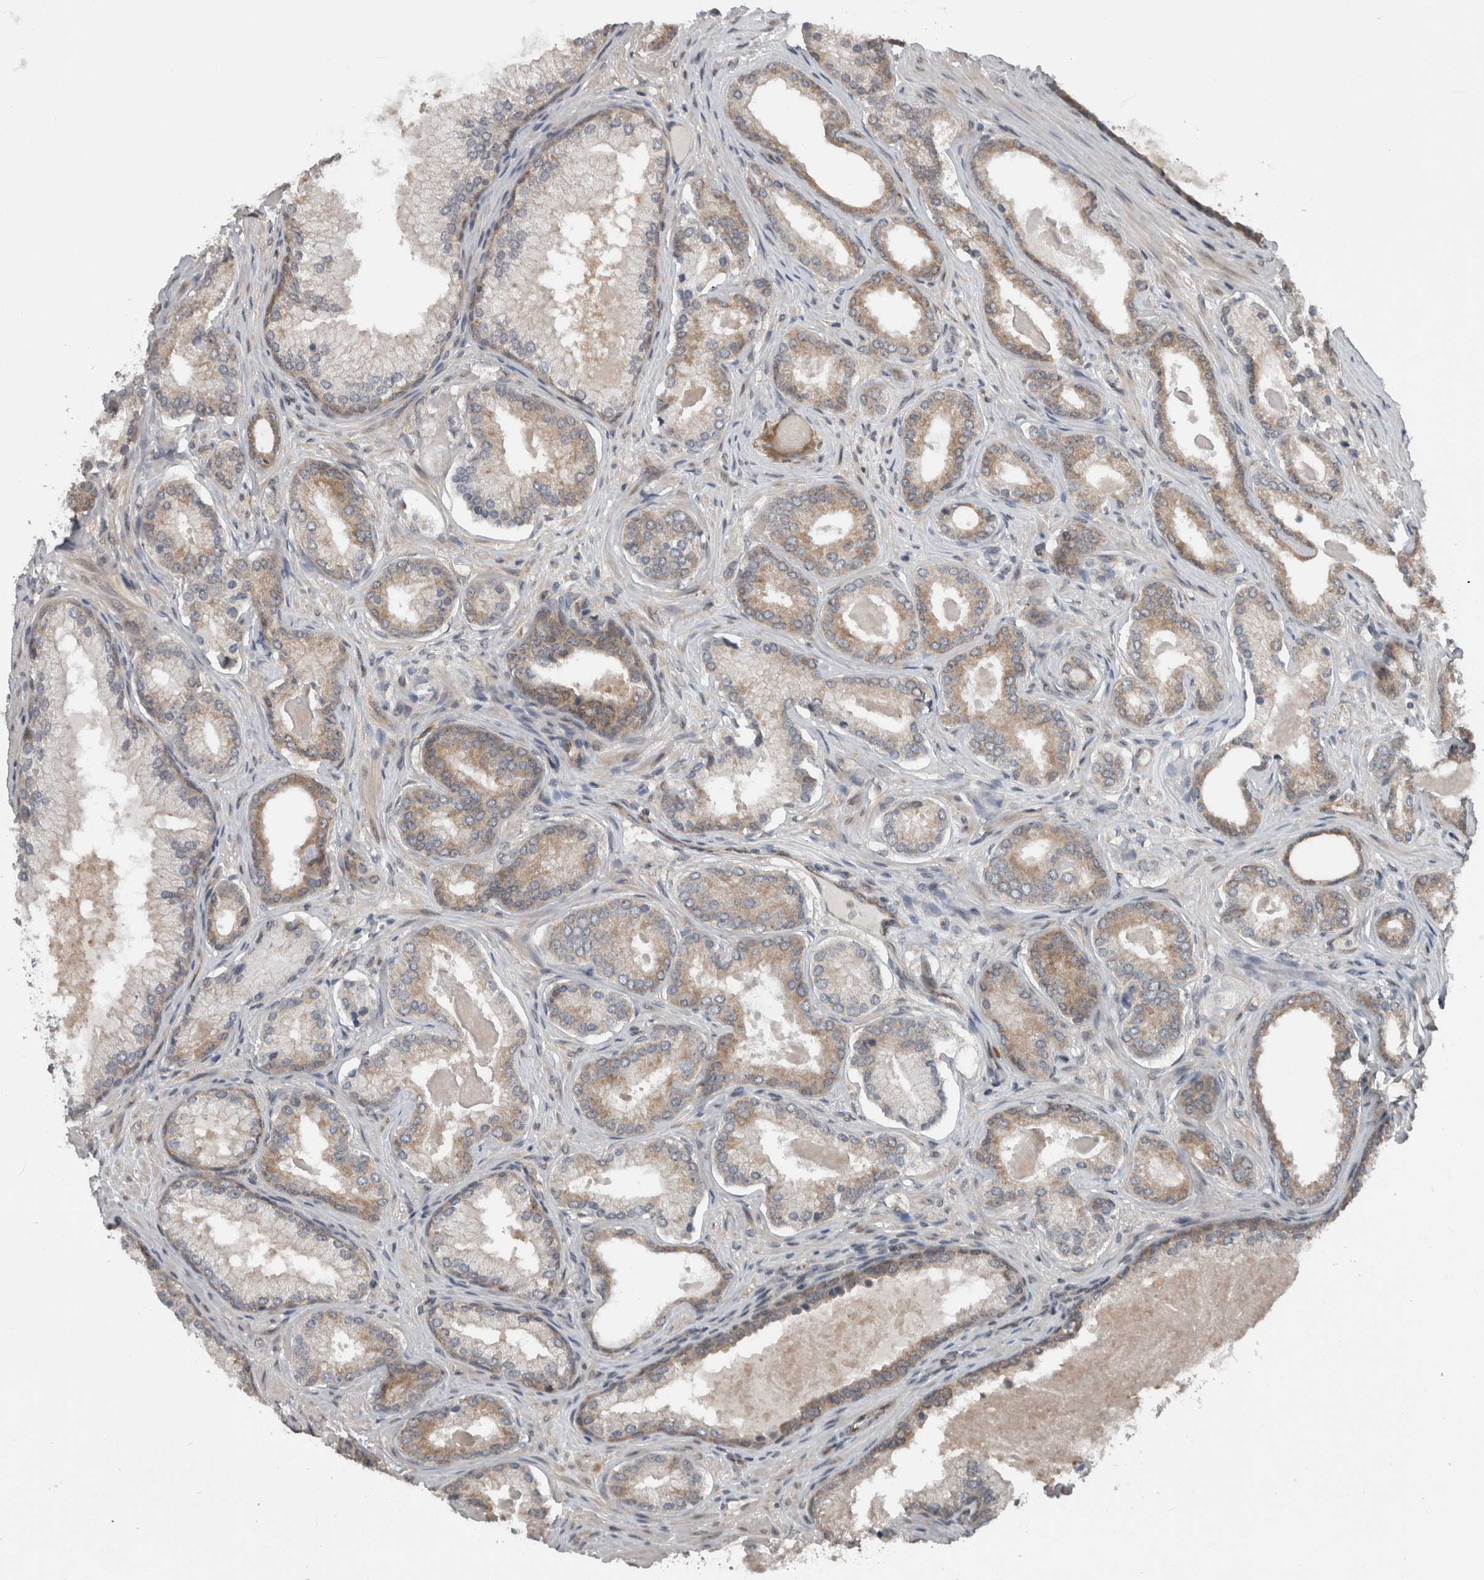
{"staining": {"intensity": "moderate", "quantity": "25%-75%", "location": "cytoplasmic/membranous"}, "tissue": "prostate cancer", "cell_type": "Tumor cells", "image_type": "cancer", "snomed": [{"axis": "morphology", "description": "Adenocarcinoma, Low grade"}, {"axis": "topography", "description": "Prostate"}], "caption": "Immunohistochemistry image of neoplastic tissue: prostate cancer stained using immunohistochemistry (IHC) shows medium levels of moderate protein expression localized specifically in the cytoplasmic/membranous of tumor cells, appearing as a cytoplasmic/membranous brown color.", "gene": "ENY2", "patient": {"sex": "male", "age": 70}}